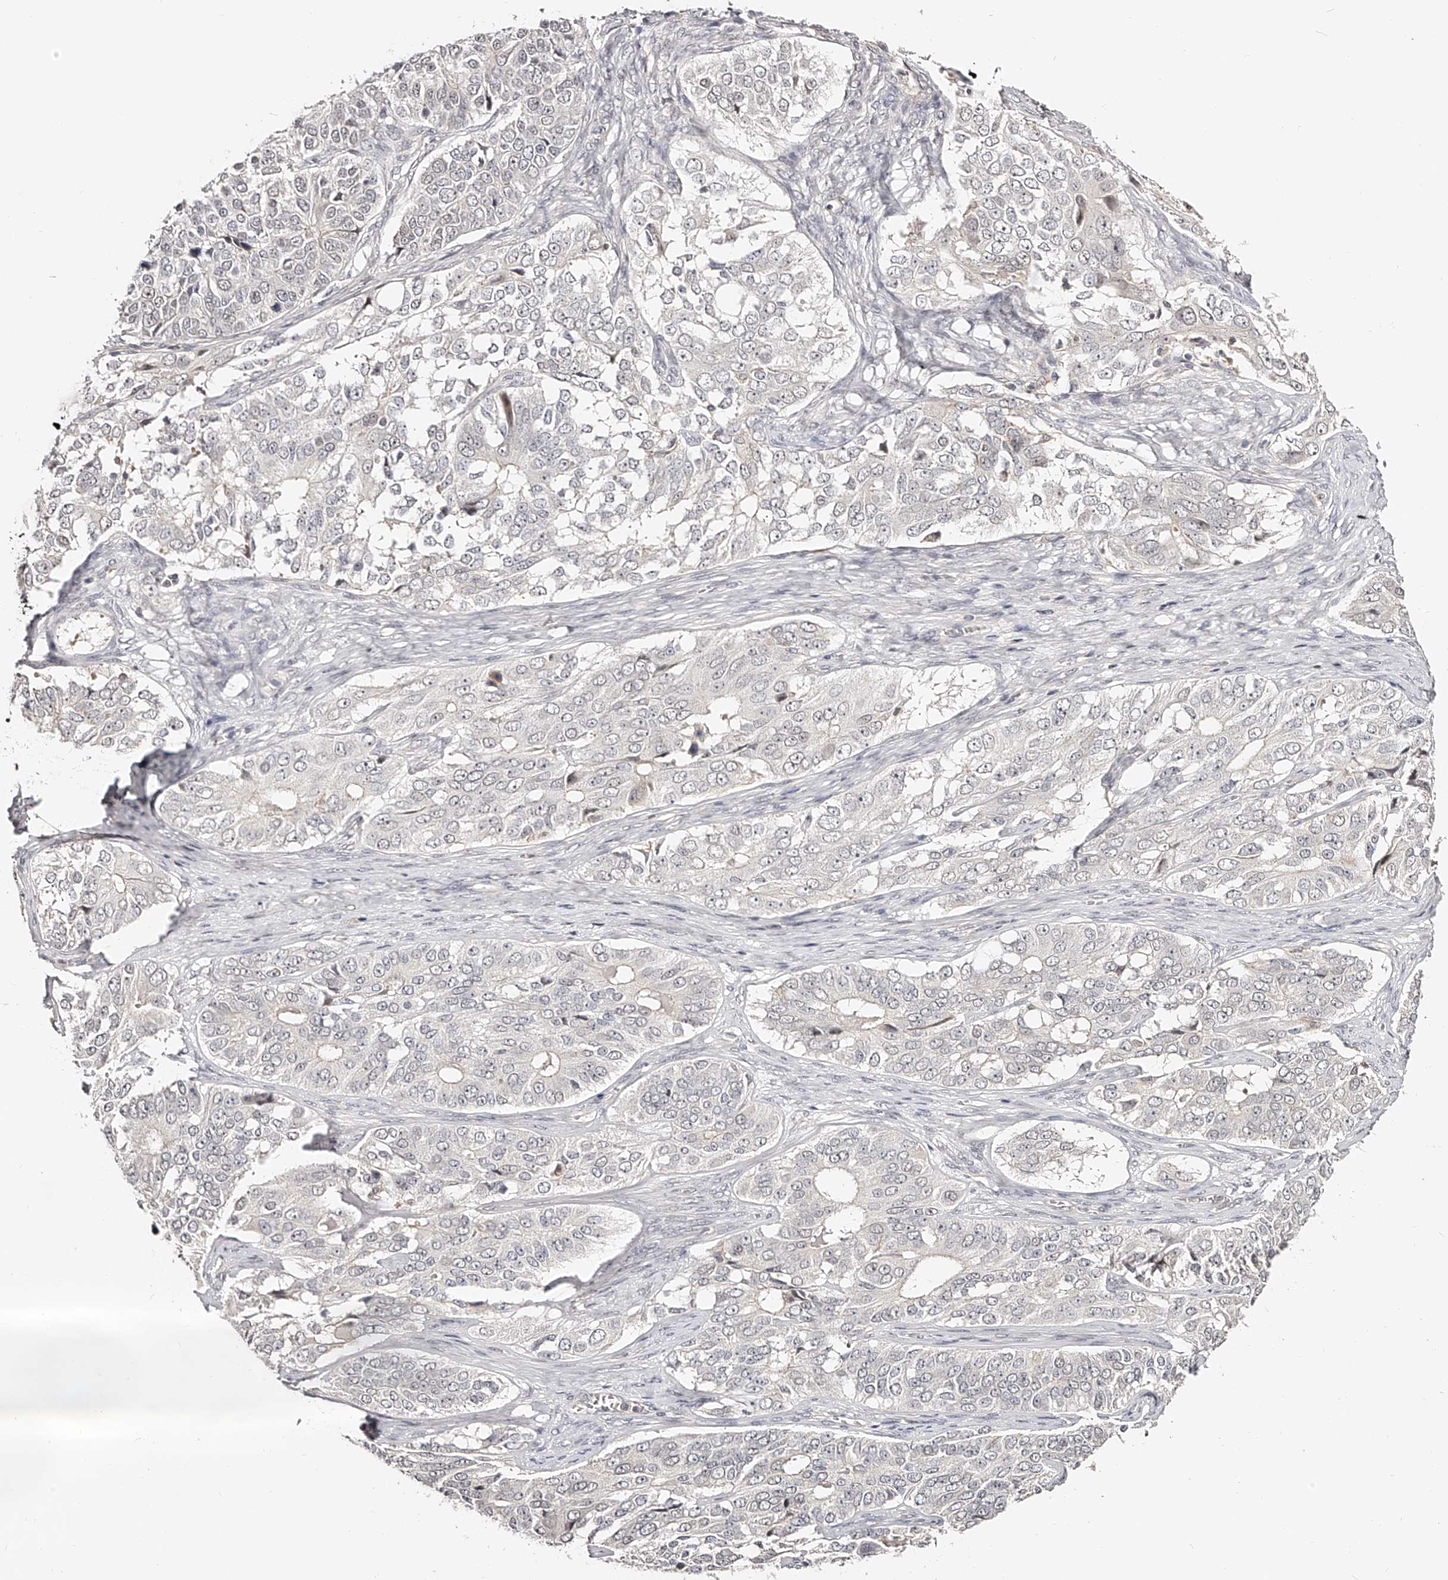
{"staining": {"intensity": "negative", "quantity": "none", "location": "none"}, "tissue": "ovarian cancer", "cell_type": "Tumor cells", "image_type": "cancer", "snomed": [{"axis": "morphology", "description": "Carcinoma, endometroid"}, {"axis": "topography", "description": "Ovary"}], "caption": "Immunohistochemistry micrograph of human ovarian cancer stained for a protein (brown), which reveals no expression in tumor cells.", "gene": "ZNF789", "patient": {"sex": "female", "age": 51}}